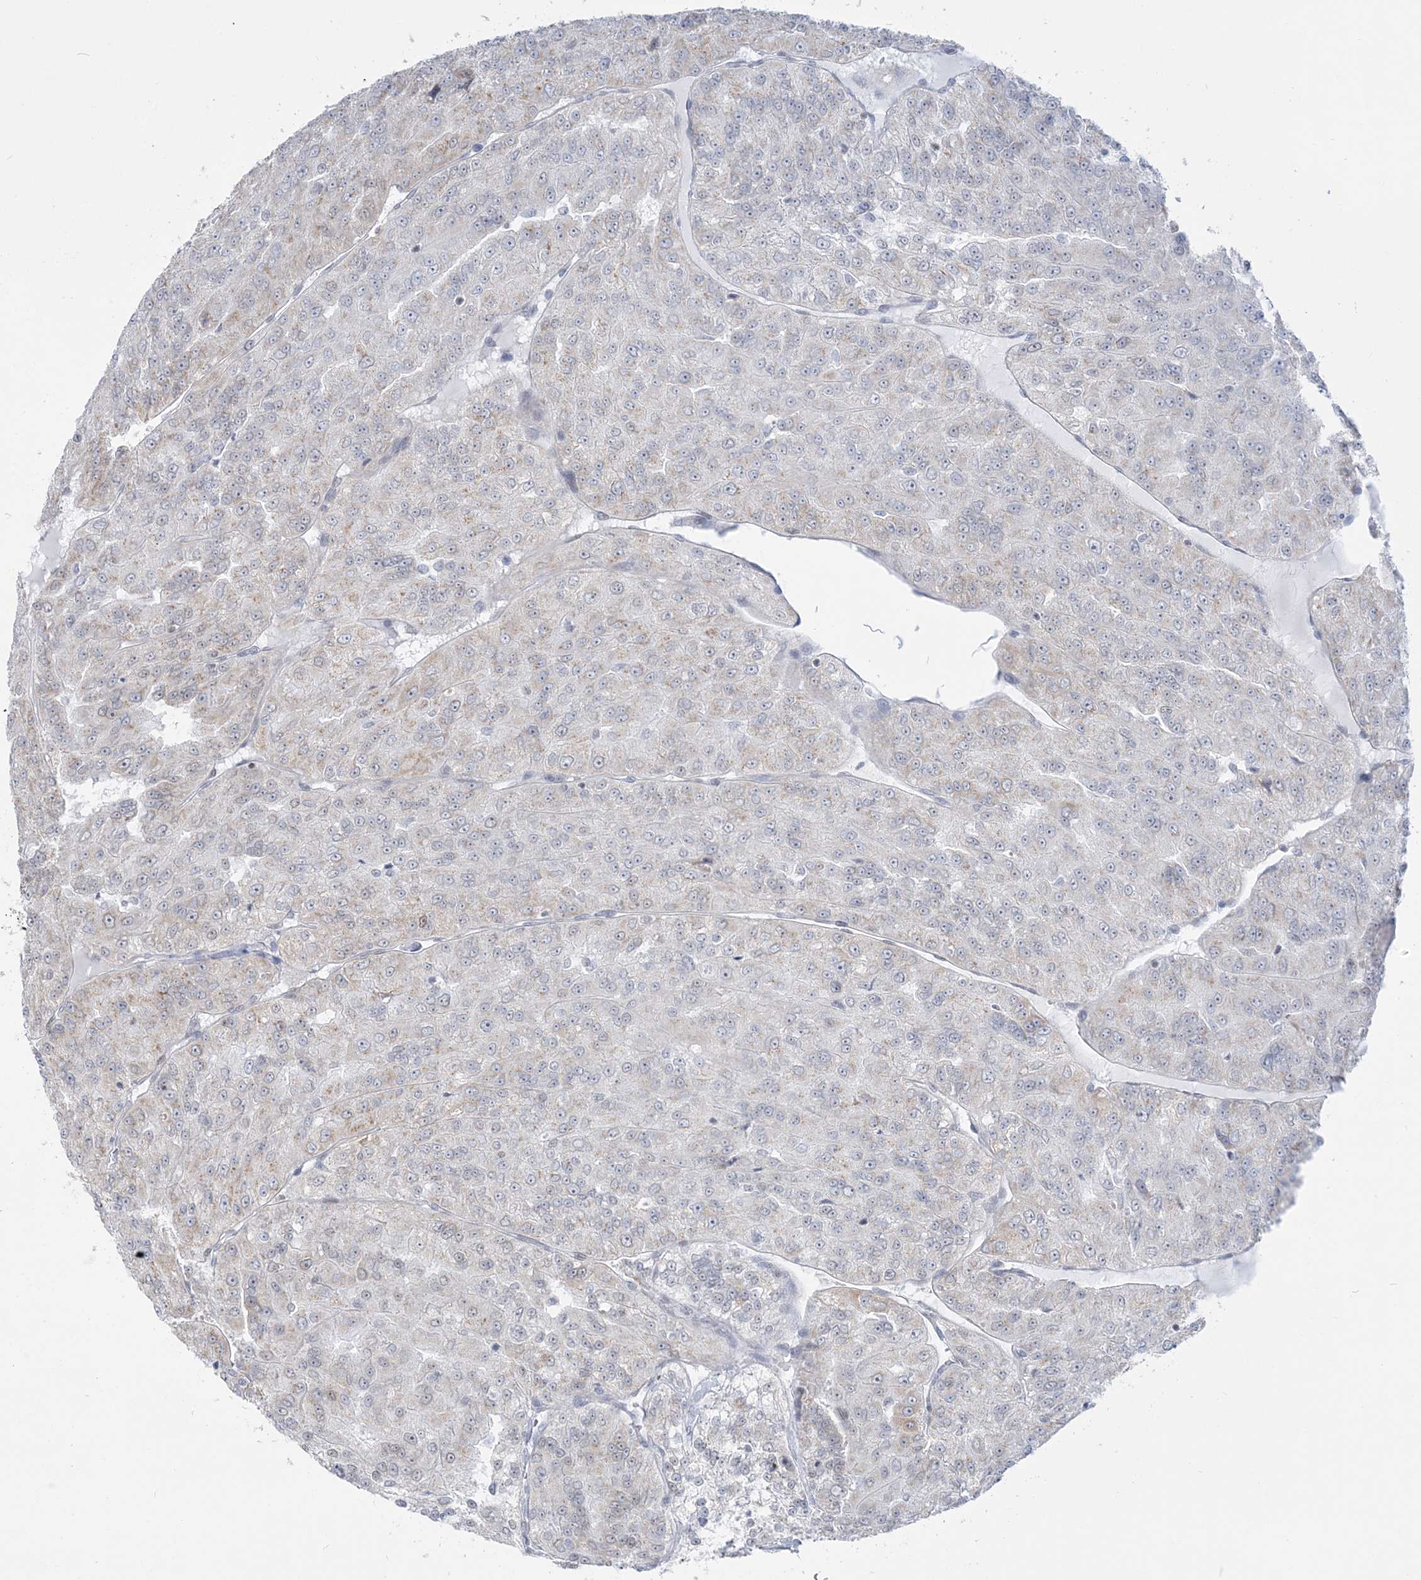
{"staining": {"intensity": "weak", "quantity": "<25%", "location": "cytoplasmic/membranous"}, "tissue": "renal cancer", "cell_type": "Tumor cells", "image_type": "cancer", "snomed": [{"axis": "morphology", "description": "Adenocarcinoma, NOS"}, {"axis": "topography", "description": "Kidney"}], "caption": "The IHC histopathology image has no significant expression in tumor cells of adenocarcinoma (renal) tissue.", "gene": "DDX21", "patient": {"sex": "female", "age": 63}}